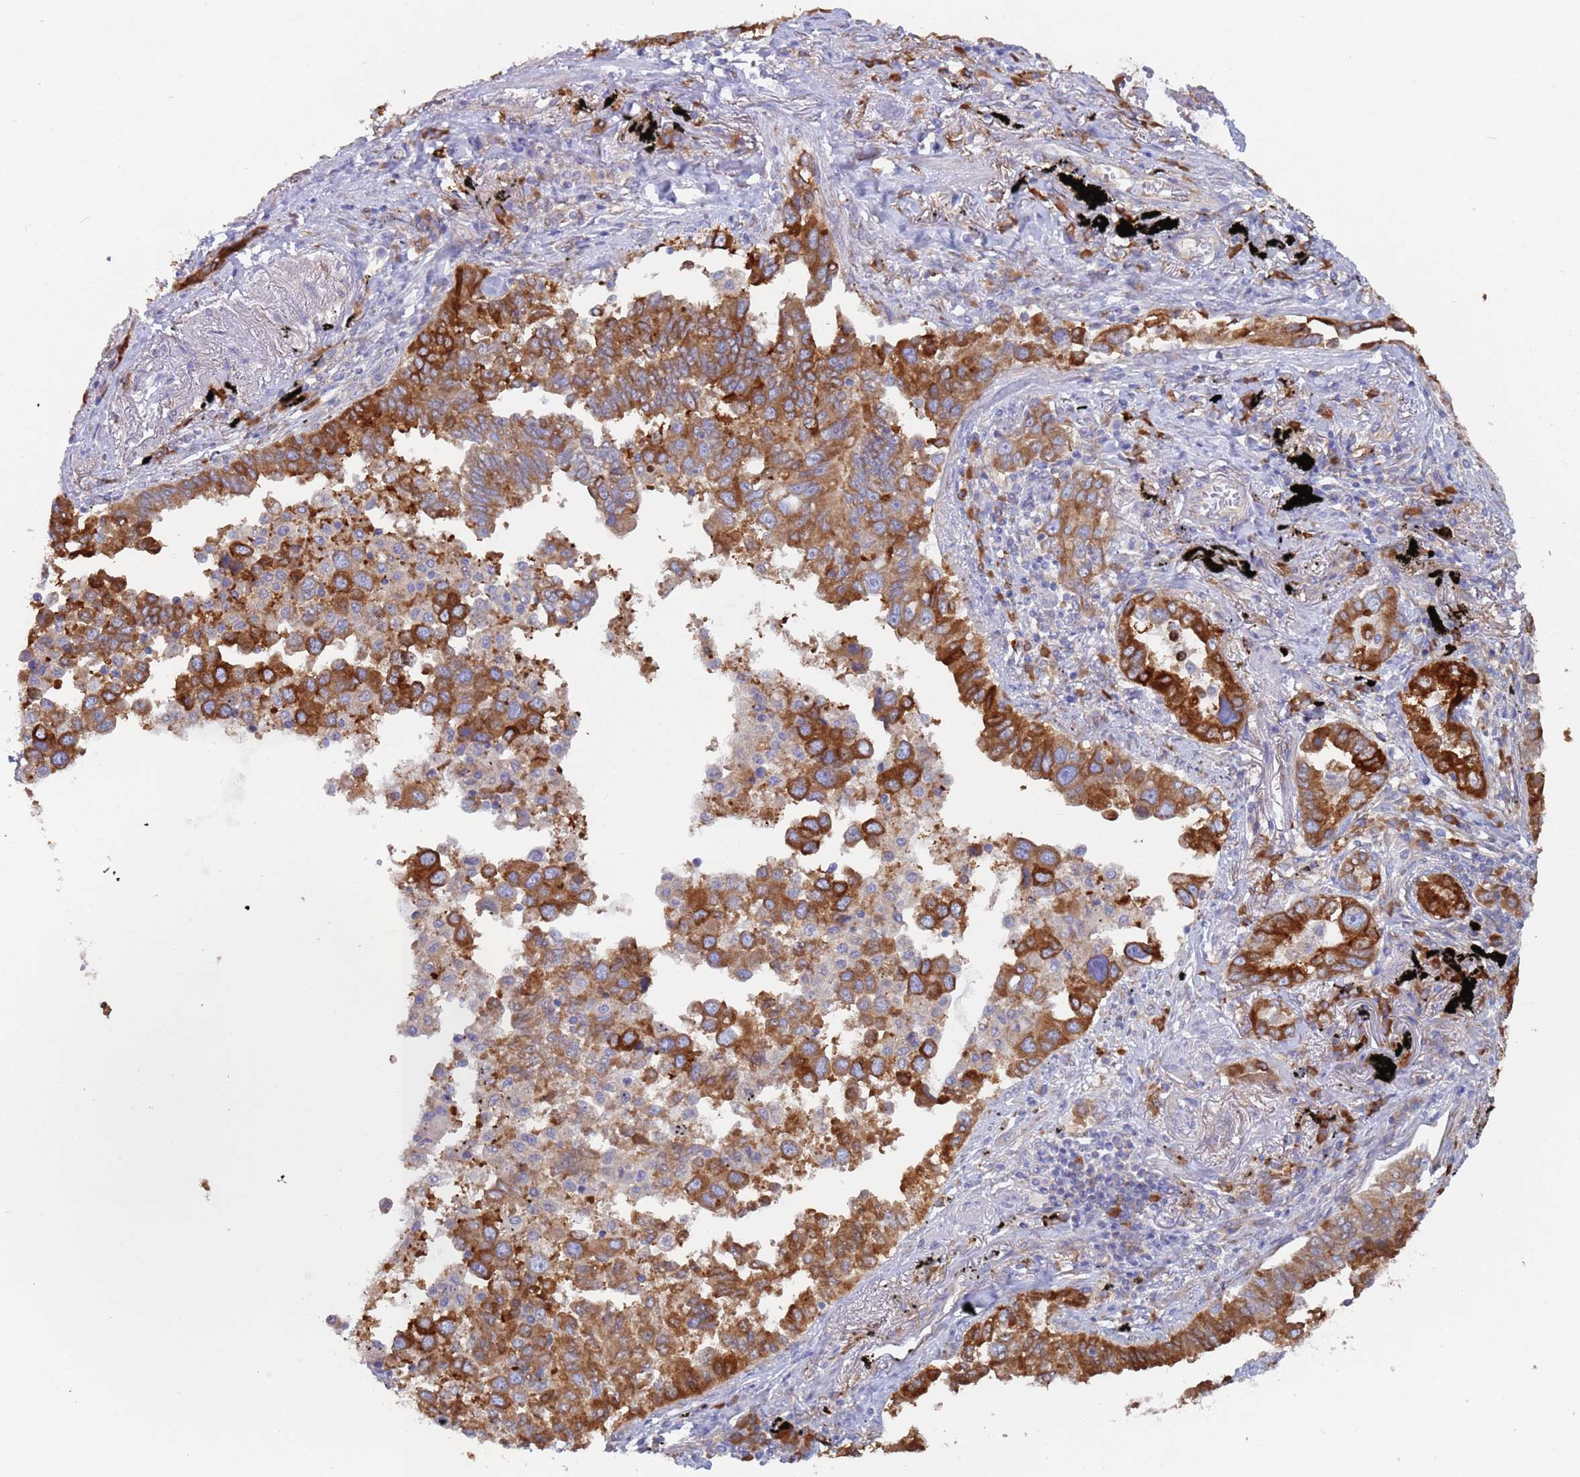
{"staining": {"intensity": "strong", "quantity": ">75%", "location": "cytoplasmic/membranous"}, "tissue": "lung cancer", "cell_type": "Tumor cells", "image_type": "cancer", "snomed": [{"axis": "morphology", "description": "Adenocarcinoma, NOS"}, {"axis": "topography", "description": "Lung"}], "caption": "Immunohistochemical staining of human adenocarcinoma (lung) demonstrates high levels of strong cytoplasmic/membranous protein expression in about >75% of tumor cells.", "gene": "ZNF844", "patient": {"sex": "male", "age": 67}}